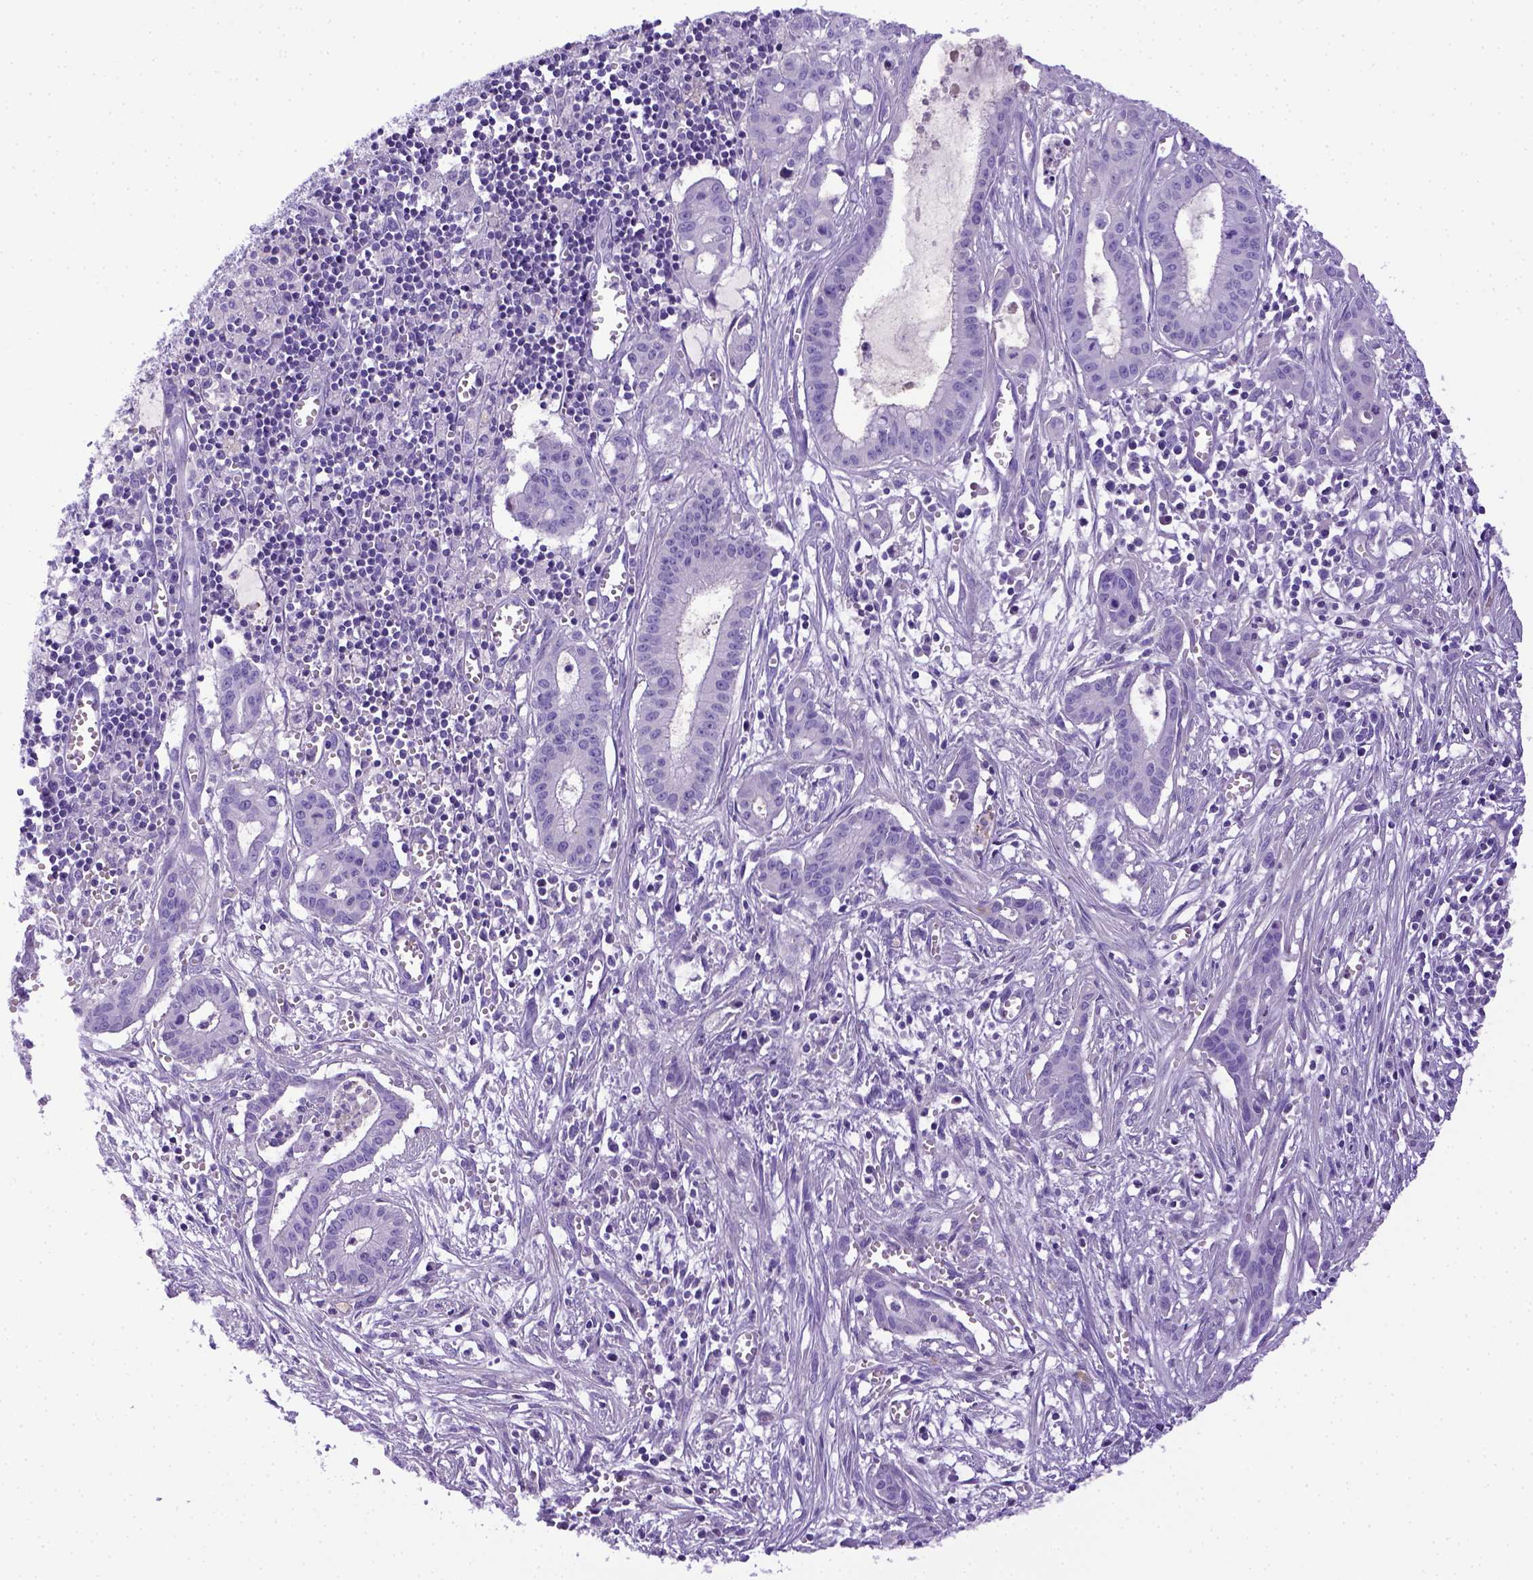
{"staining": {"intensity": "negative", "quantity": "none", "location": "none"}, "tissue": "pancreatic cancer", "cell_type": "Tumor cells", "image_type": "cancer", "snomed": [{"axis": "morphology", "description": "Adenocarcinoma, NOS"}, {"axis": "topography", "description": "Pancreas"}], "caption": "DAB (3,3'-diaminobenzidine) immunohistochemical staining of human pancreatic adenocarcinoma displays no significant positivity in tumor cells.", "gene": "ITIH4", "patient": {"sex": "male", "age": 48}}